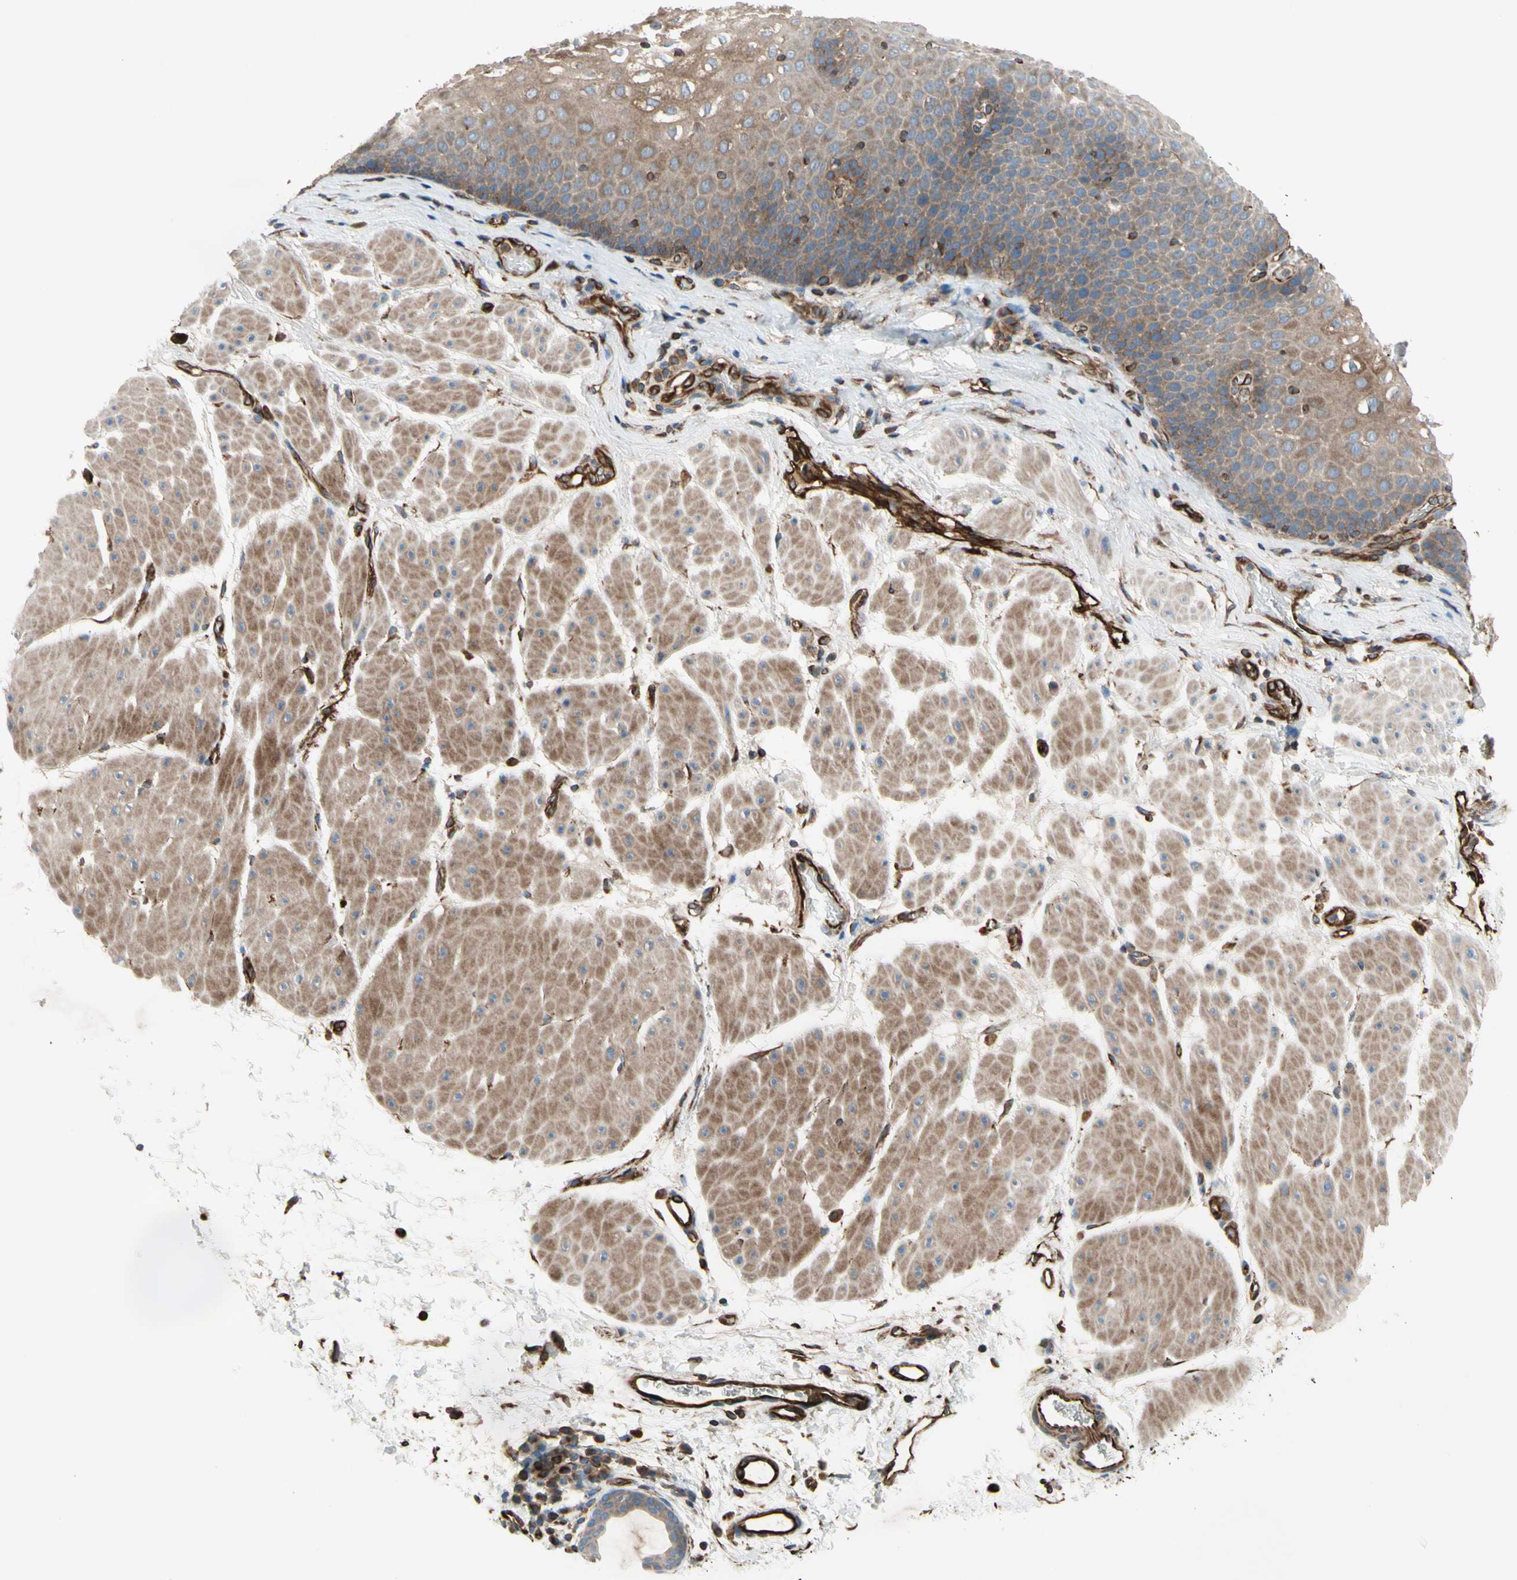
{"staining": {"intensity": "weak", "quantity": ">75%", "location": "cytoplasmic/membranous"}, "tissue": "esophagus", "cell_type": "Squamous epithelial cells", "image_type": "normal", "snomed": [{"axis": "morphology", "description": "Normal tissue, NOS"}, {"axis": "topography", "description": "Esophagus"}], "caption": "Immunohistochemical staining of benign esophagus shows low levels of weak cytoplasmic/membranous positivity in approximately >75% of squamous epithelial cells. The protein of interest is shown in brown color, while the nuclei are stained blue.", "gene": "TRAF2", "patient": {"sex": "male", "age": 48}}